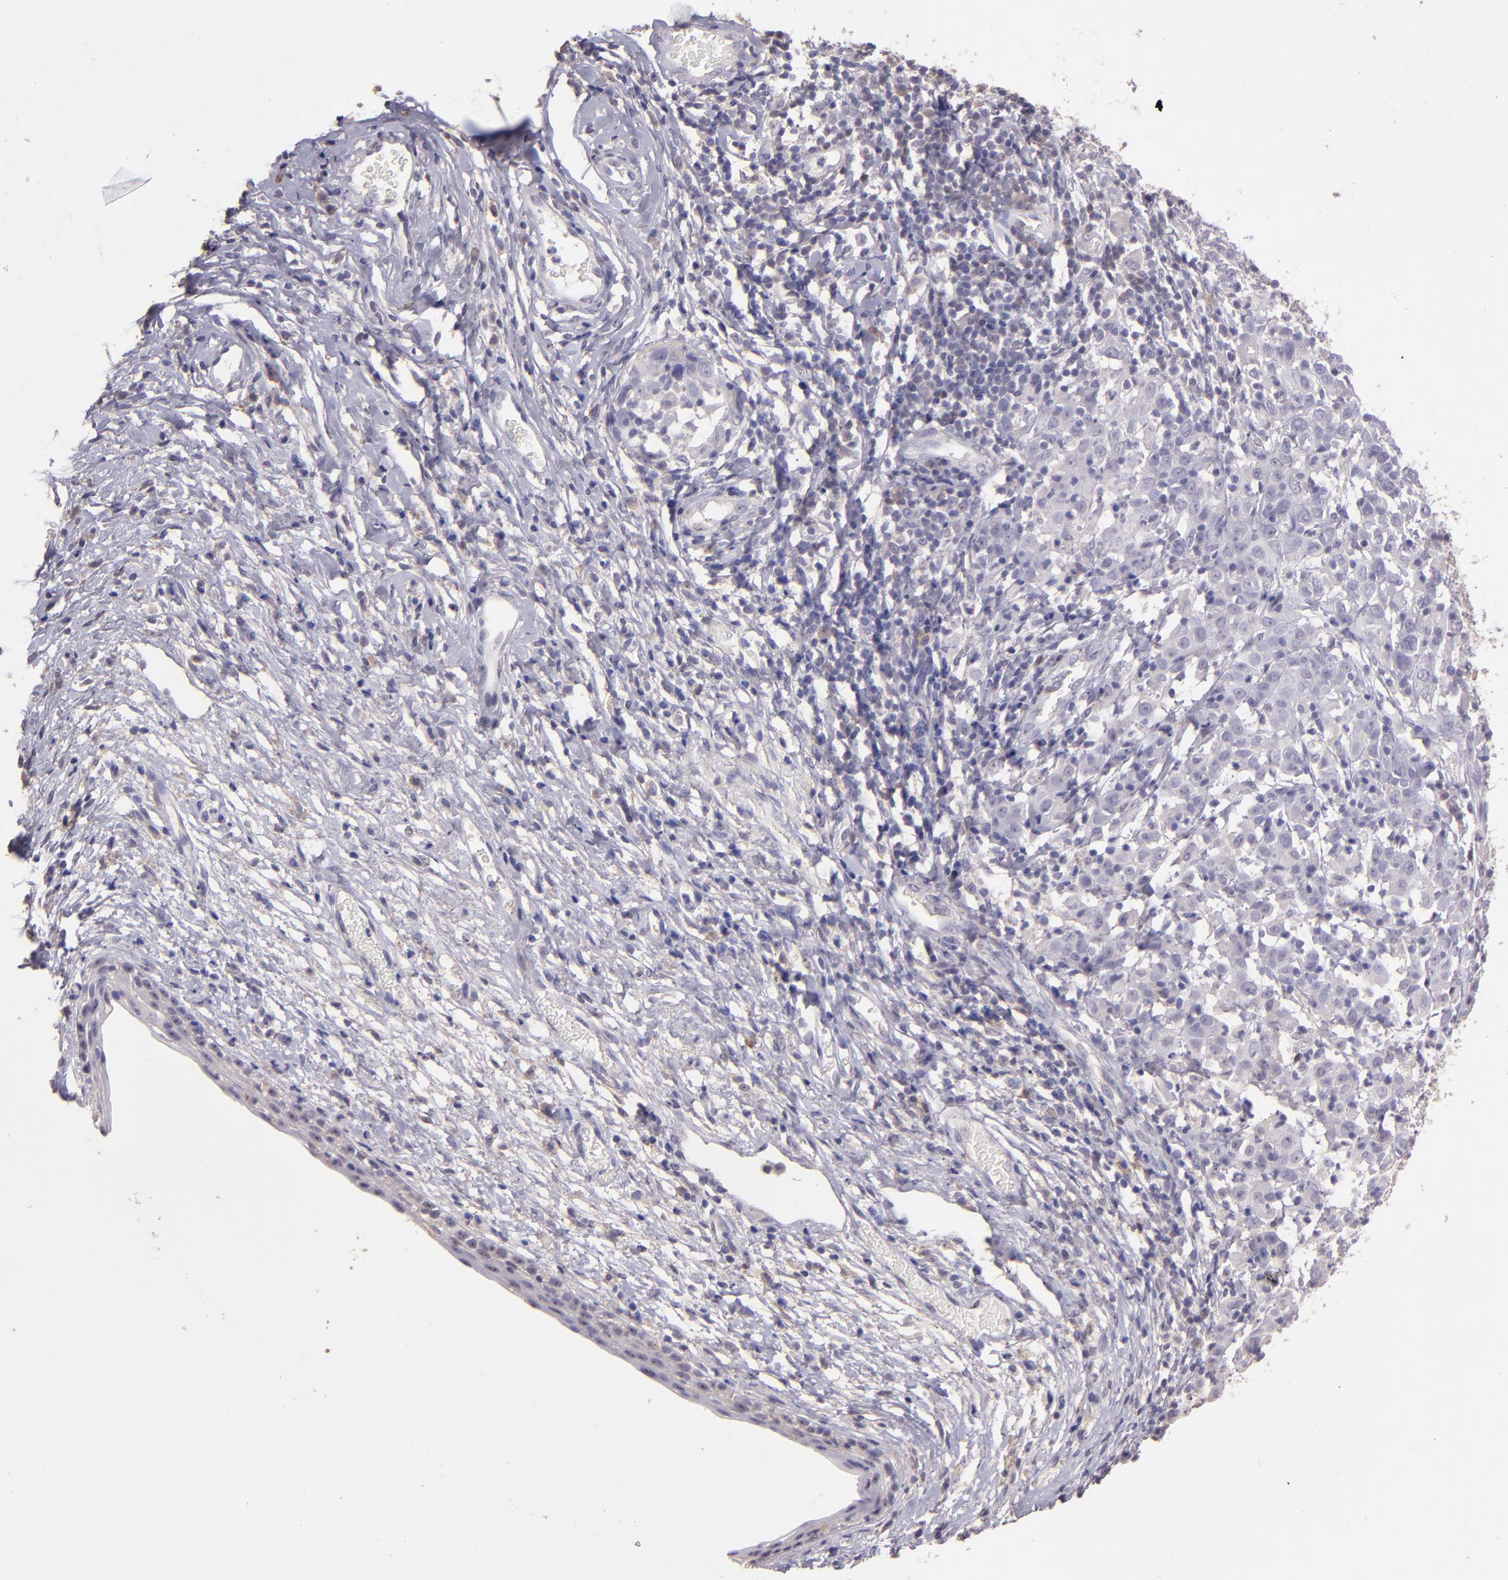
{"staining": {"intensity": "negative", "quantity": "none", "location": "none"}, "tissue": "cervical cancer", "cell_type": "Tumor cells", "image_type": "cancer", "snomed": [{"axis": "morphology", "description": "Normal tissue, NOS"}, {"axis": "morphology", "description": "Squamous cell carcinoma, NOS"}, {"axis": "topography", "description": "Cervix"}], "caption": "Micrograph shows no significant protein expression in tumor cells of cervical squamous cell carcinoma. (Brightfield microscopy of DAB IHC at high magnification).", "gene": "PAPPA", "patient": {"sex": "female", "age": 67}}